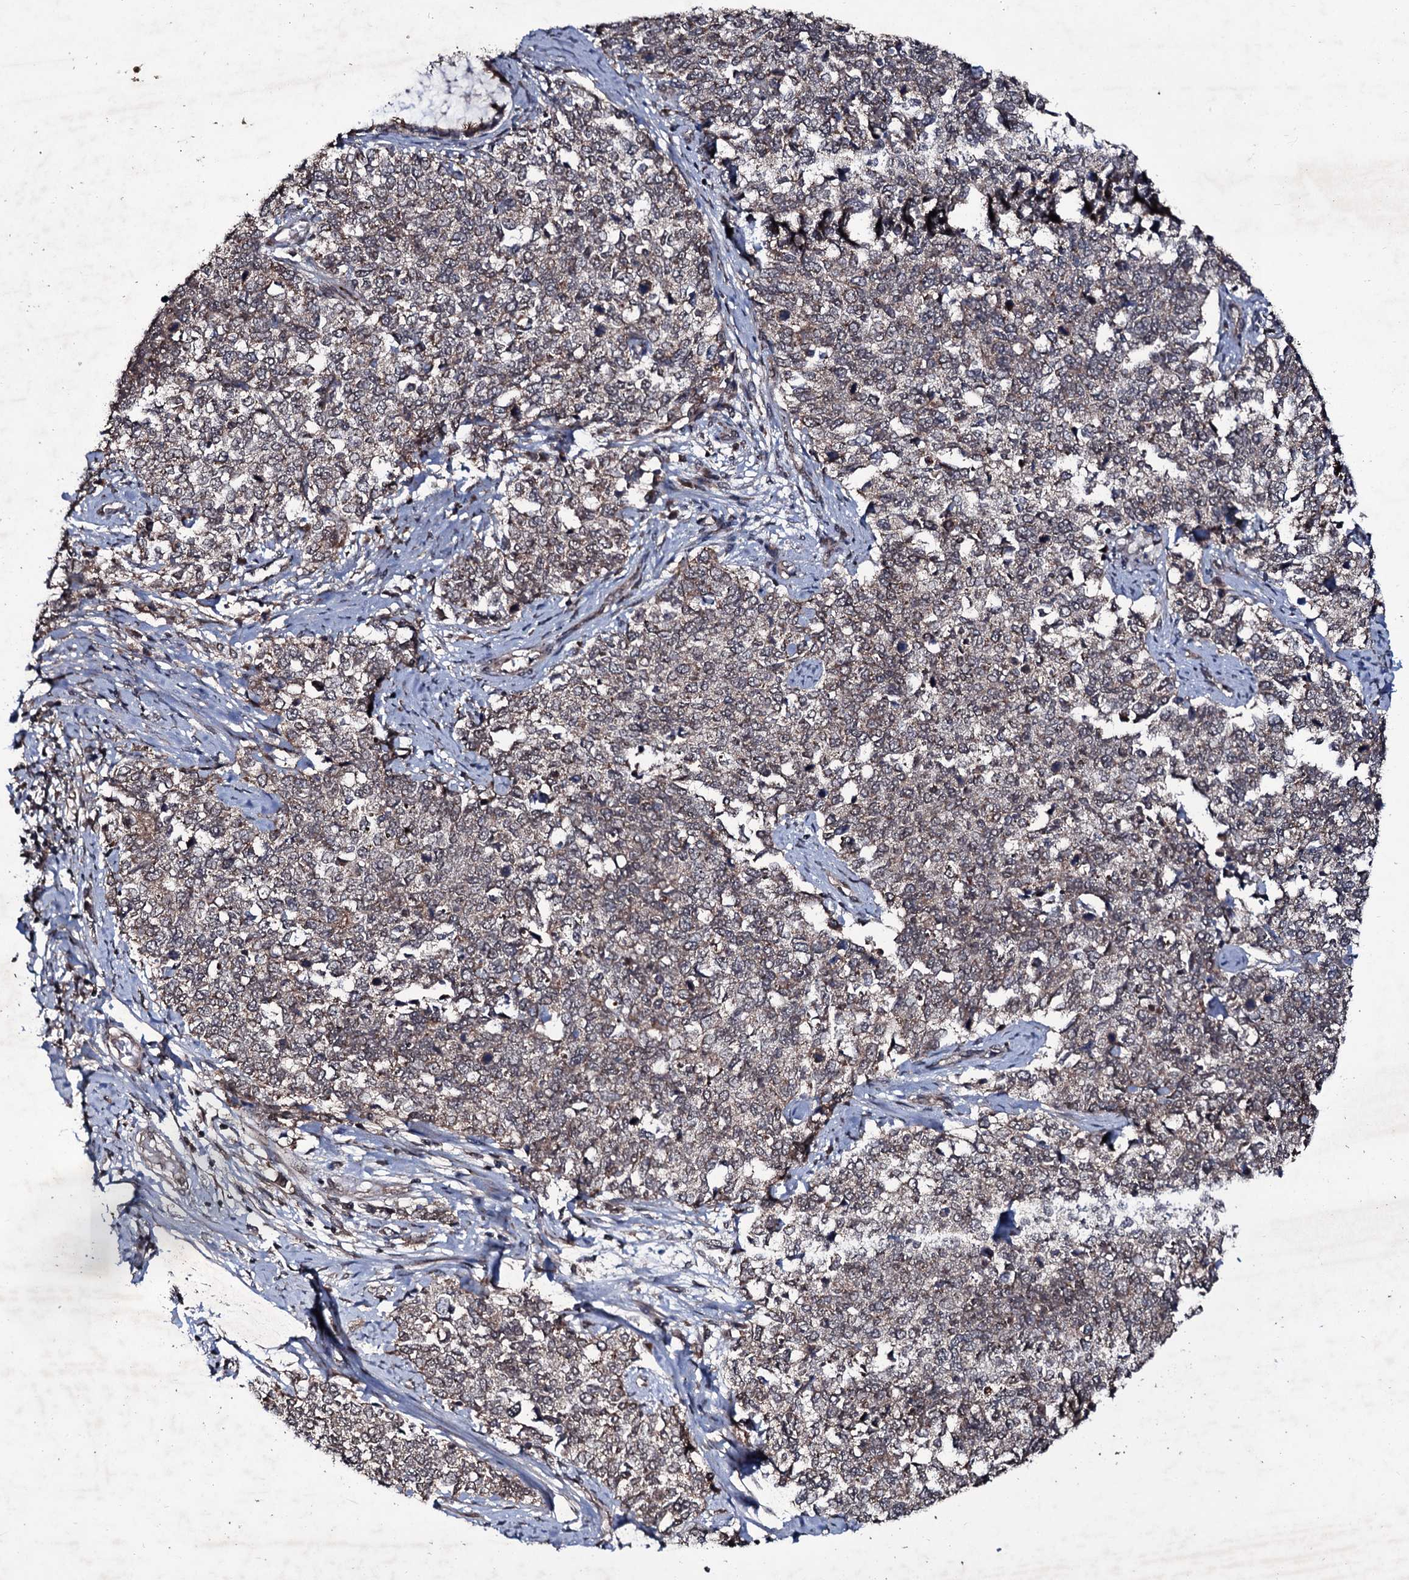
{"staining": {"intensity": "weak", "quantity": "<25%", "location": "cytoplasmic/membranous"}, "tissue": "cervical cancer", "cell_type": "Tumor cells", "image_type": "cancer", "snomed": [{"axis": "morphology", "description": "Squamous cell carcinoma, NOS"}, {"axis": "topography", "description": "Cervix"}], "caption": "A photomicrograph of human cervical squamous cell carcinoma is negative for staining in tumor cells. (Brightfield microscopy of DAB (3,3'-diaminobenzidine) immunohistochemistry (IHC) at high magnification).", "gene": "MRPS31", "patient": {"sex": "female", "age": 63}}